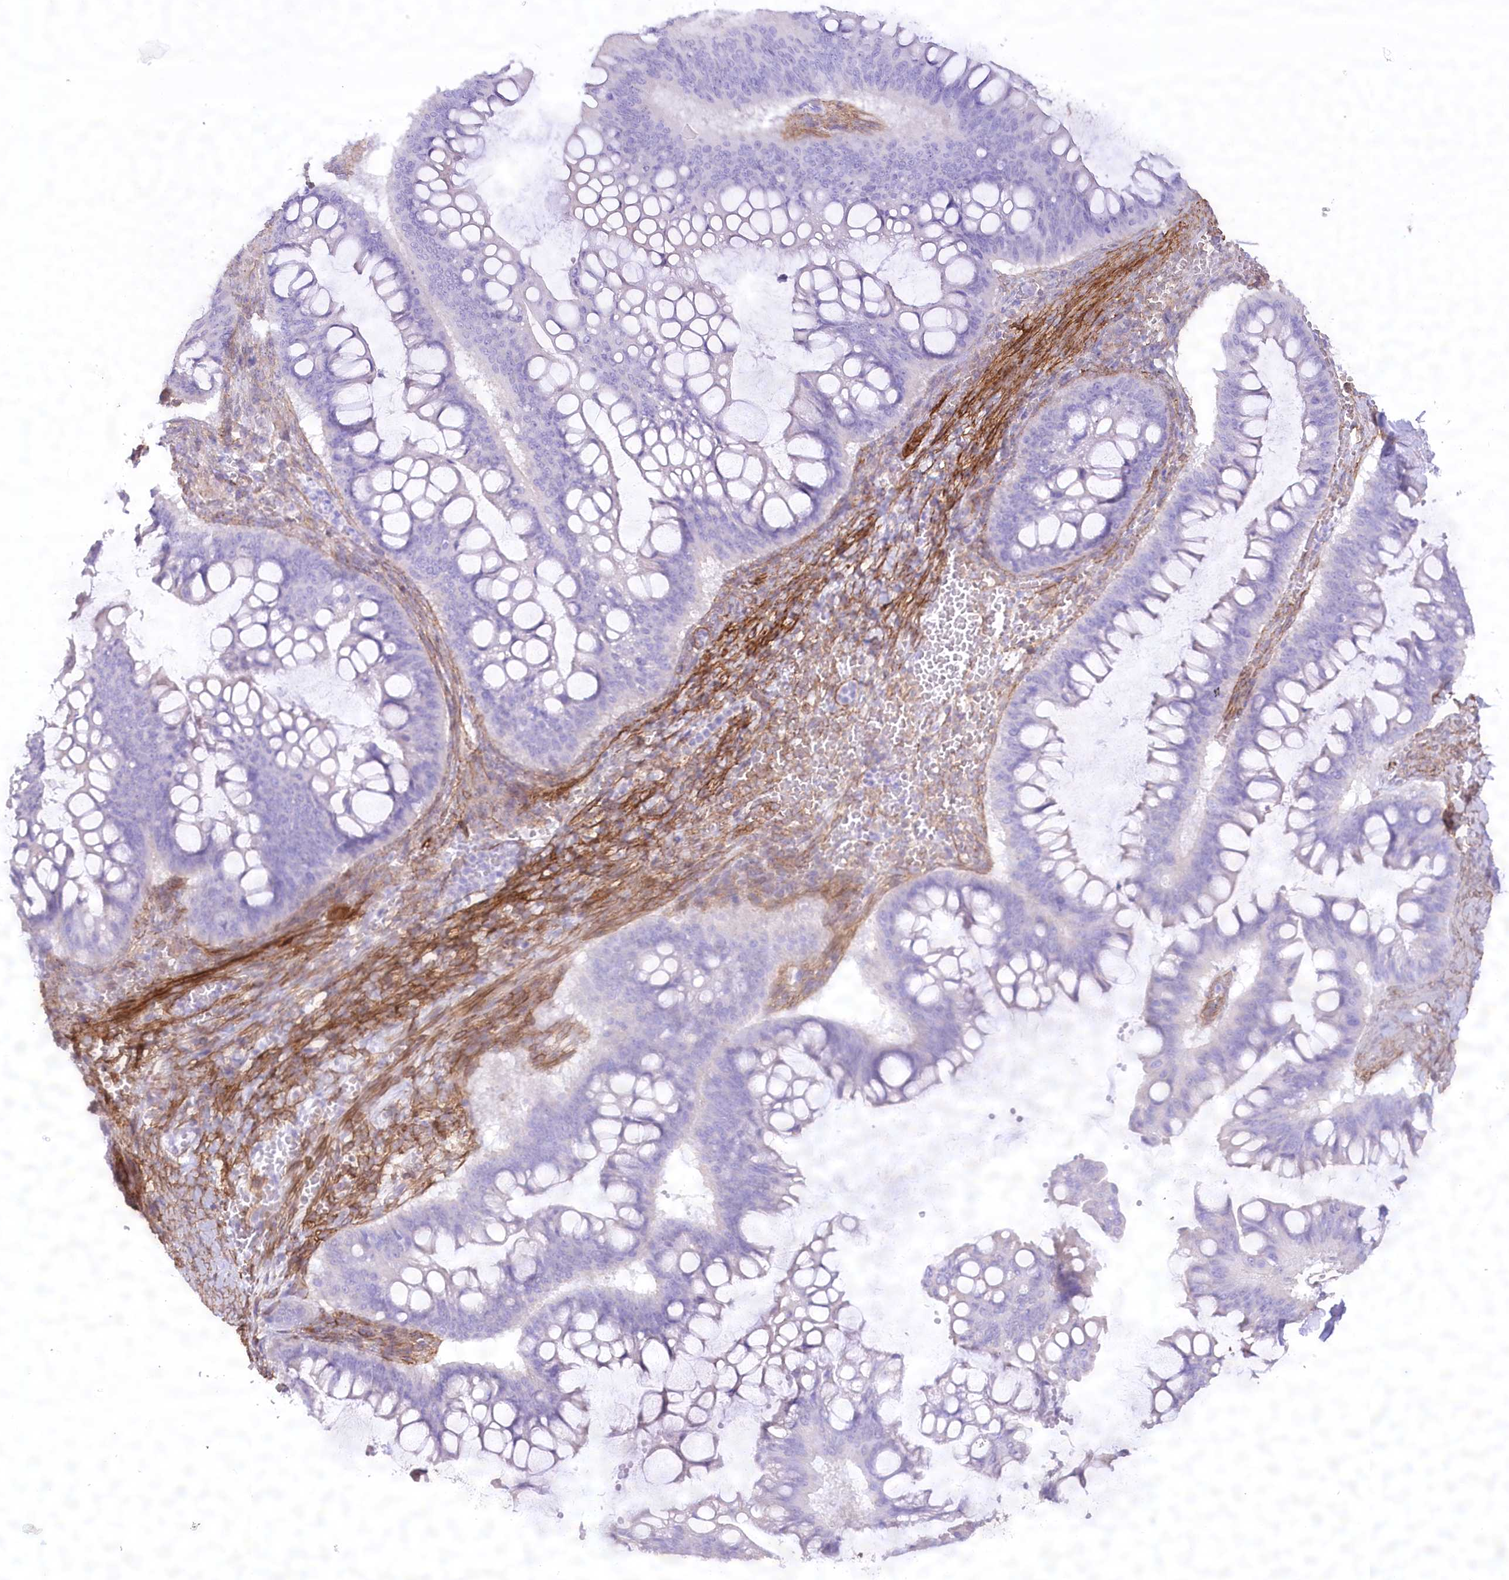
{"staining": {"intensity": "negative", "quantity": "none", "location": "none"}, "tissue": "ovarian cancer", "cell_type": "Tumor cells", "image_type": "cancer", "snomed": [{"axis": "morphology", "description": "Cystadenocarcinoma, mucinous, NOS"}, {"axis": "topography", "description": "Ovary"}], "caption": "Ovarian cancer was stained to show a protein in brown. There is no significant staining in tumor cells.", "gene": "SYNPO2", "patient": {"sex": "female", "age": 73}}